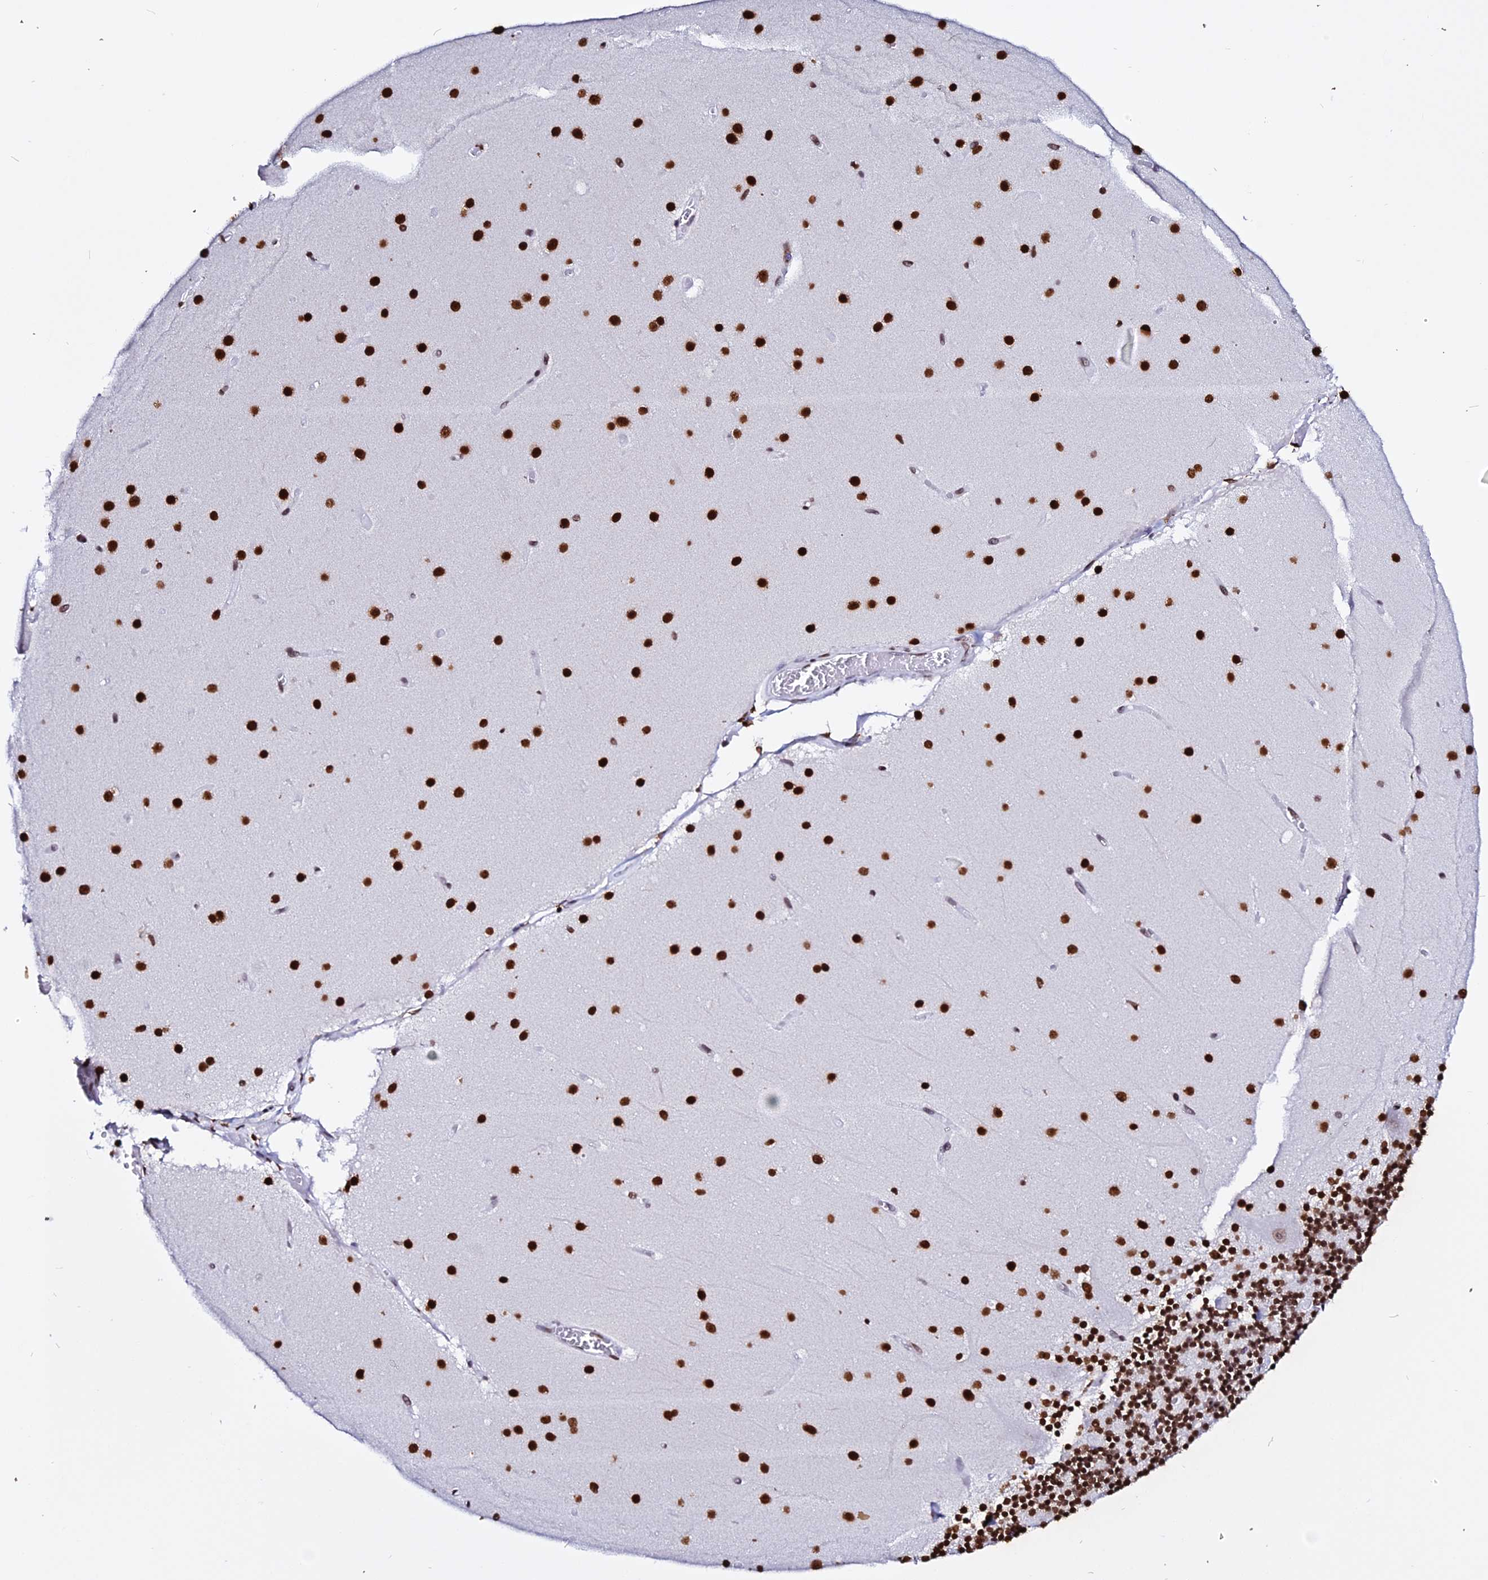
{"staining": {"intensity": "strong", "quantity": ">75%", "location": "nuclear"}, "tissue": "cerebellum", "cell_type": "Cells in granular layer", "image_type": "normal", "snomed": [{"axis": "morphology", "description": "Normal tissue, NOS"}, {"axis": "topography", "description": "Cerebellum"}], "caption": "Protein expression analysis of benign cerebellum exhibits strong nuclear expression in about >75% of cells in granular layer. The staining was performed using DAB (3,3'-diaminobenzidine), with brown indicating positive protein expression. Nuclei are stained blue with hematoxylin.", "gene": "ENSG00000282988", "patient": {"sex": "female", "age": 28}}